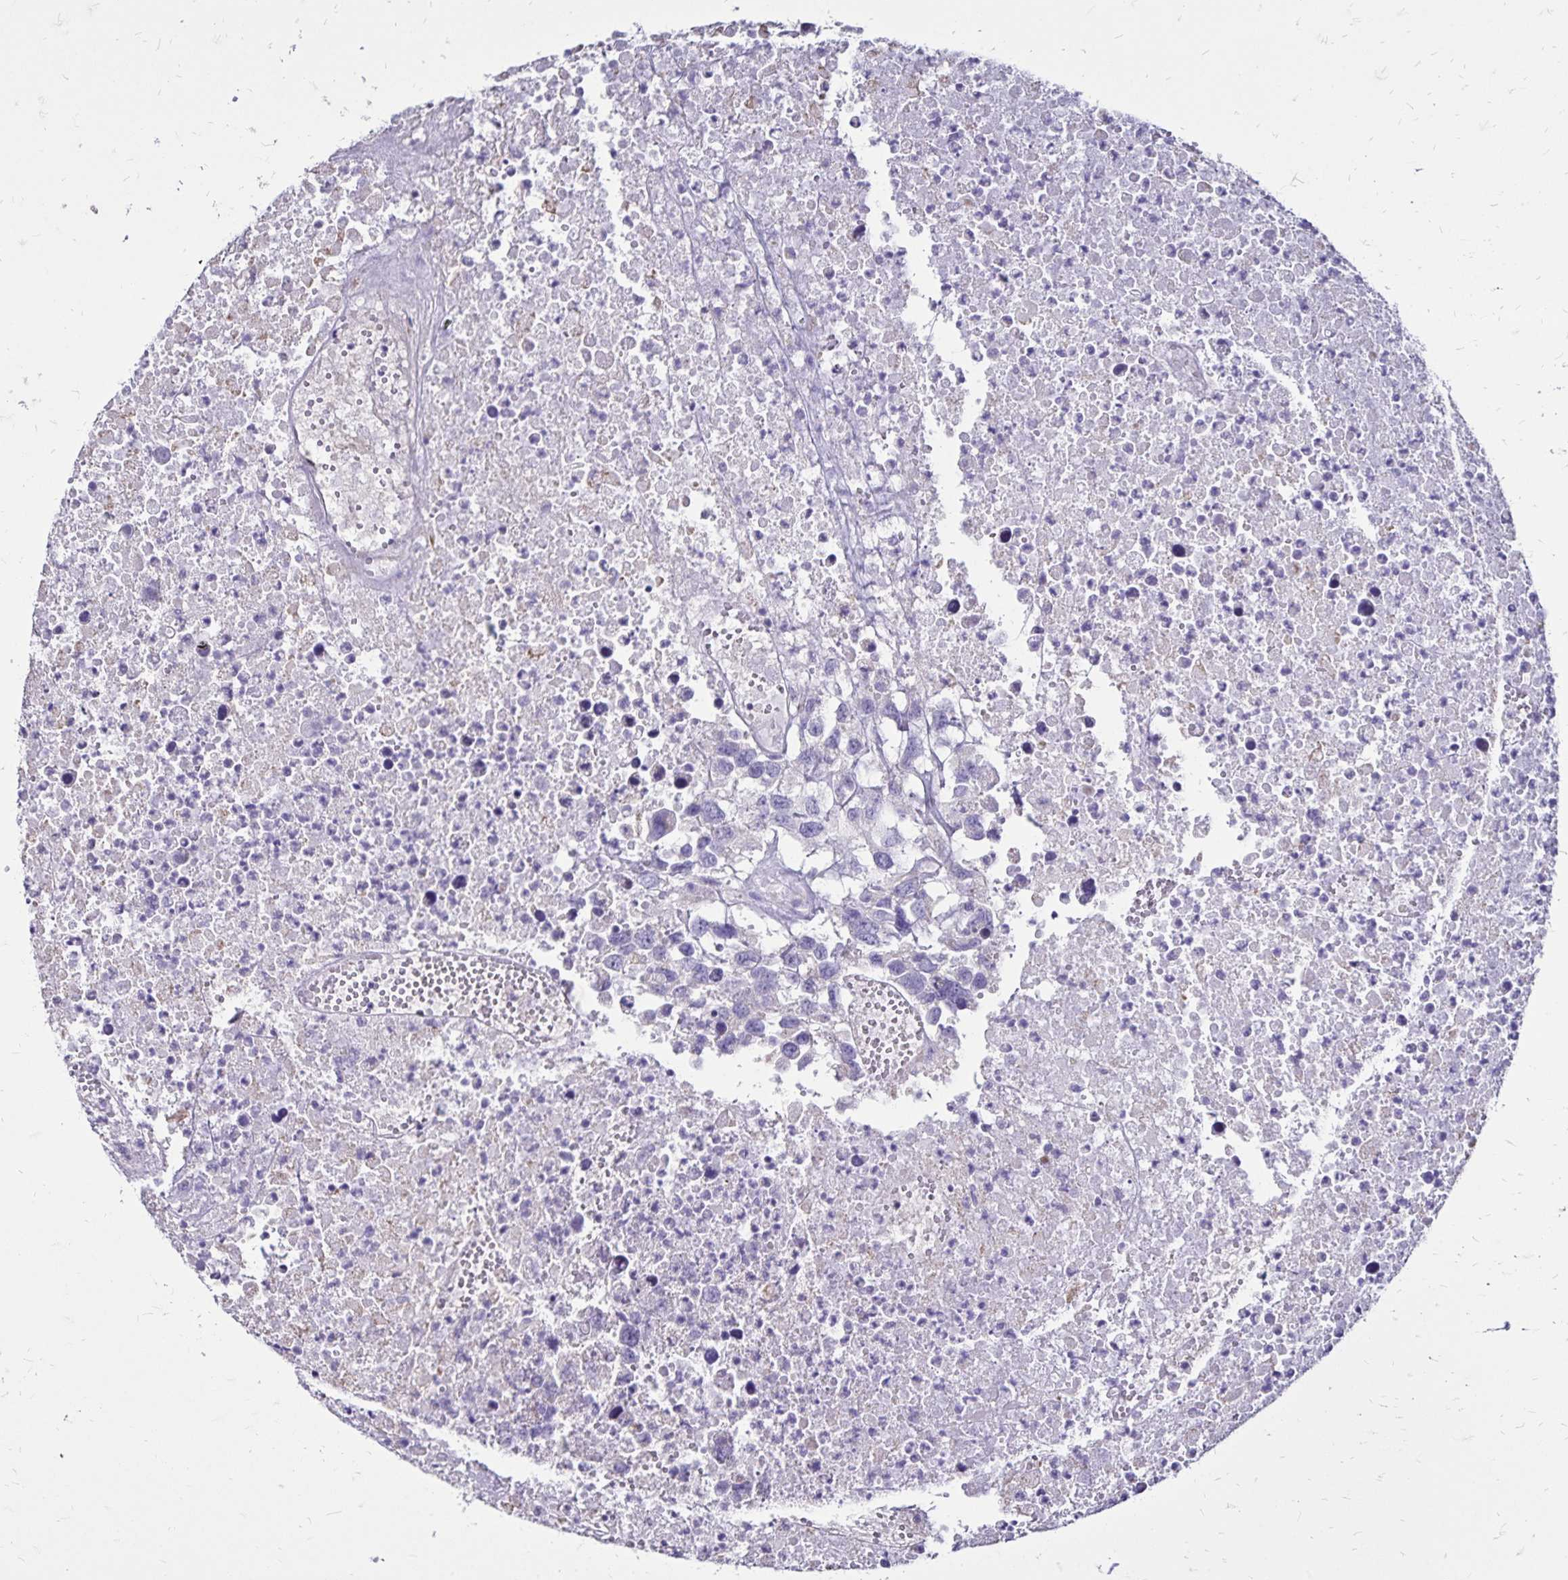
{"staining": {"intensity": "negative", "quantity": "none", "location": "none"}, "tissue": "testis cancer", "cell_type": "Tumor cells", "image_type": "cancer", "snomed": [{"axis": "morphology", "description": "Carcinoma, Embryonal, NOS"}, {"axis": "topography", "description": "Testis"}], "caption": "There is no significant staining in tumor cells of testis embryonal carcinoma. (DAB immunohistochemistry (IHC), high magnification).", "gene": "EVPL", "patient": {"sex": "male", "age": 83}}